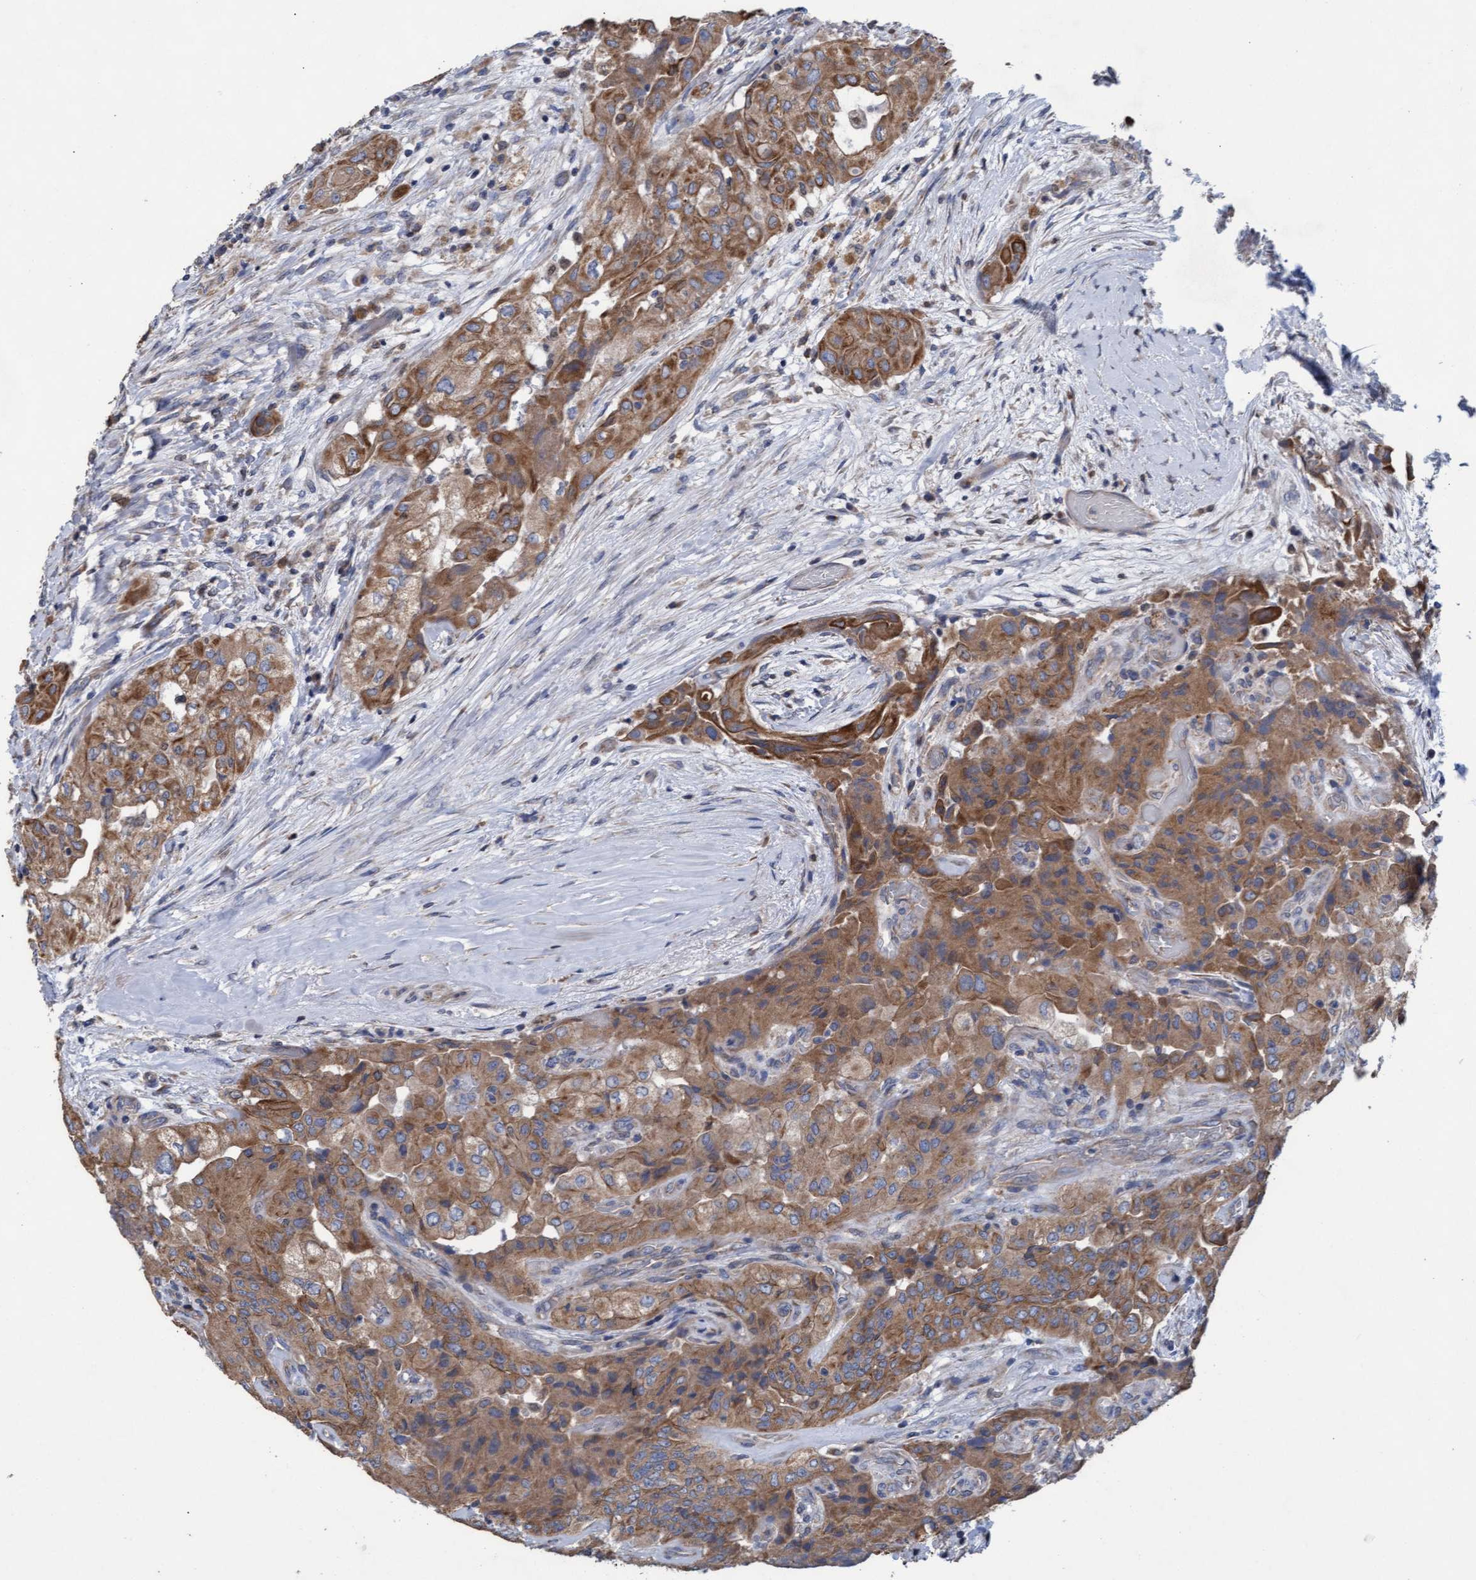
{"staining": {"intensity": "moderate", "quantity": ">75%", "location": "cytoplasmic/membranous"}, "tissue": "thyroid cancer", "cell_type": "Tumor cells", "image_type": "cancer", "snomed": [{"axis": "morphology", "description": "Papillary adenocarcinoma, NOS"}, {"axis": "topography", "description": "Thyroid gland"}], "caption": "A brown stain highlights moderate cytoplasmic/membranous staining of a protein in thyroid papillary adenocarcinoma tumor cells. The staining is performed using DAB brown chromogen to label protein expression. The nuclei are counter-stained blue using hematoxylin.", "gene": "MRPL38", "patient": {"sex": "female", "age": 59}}